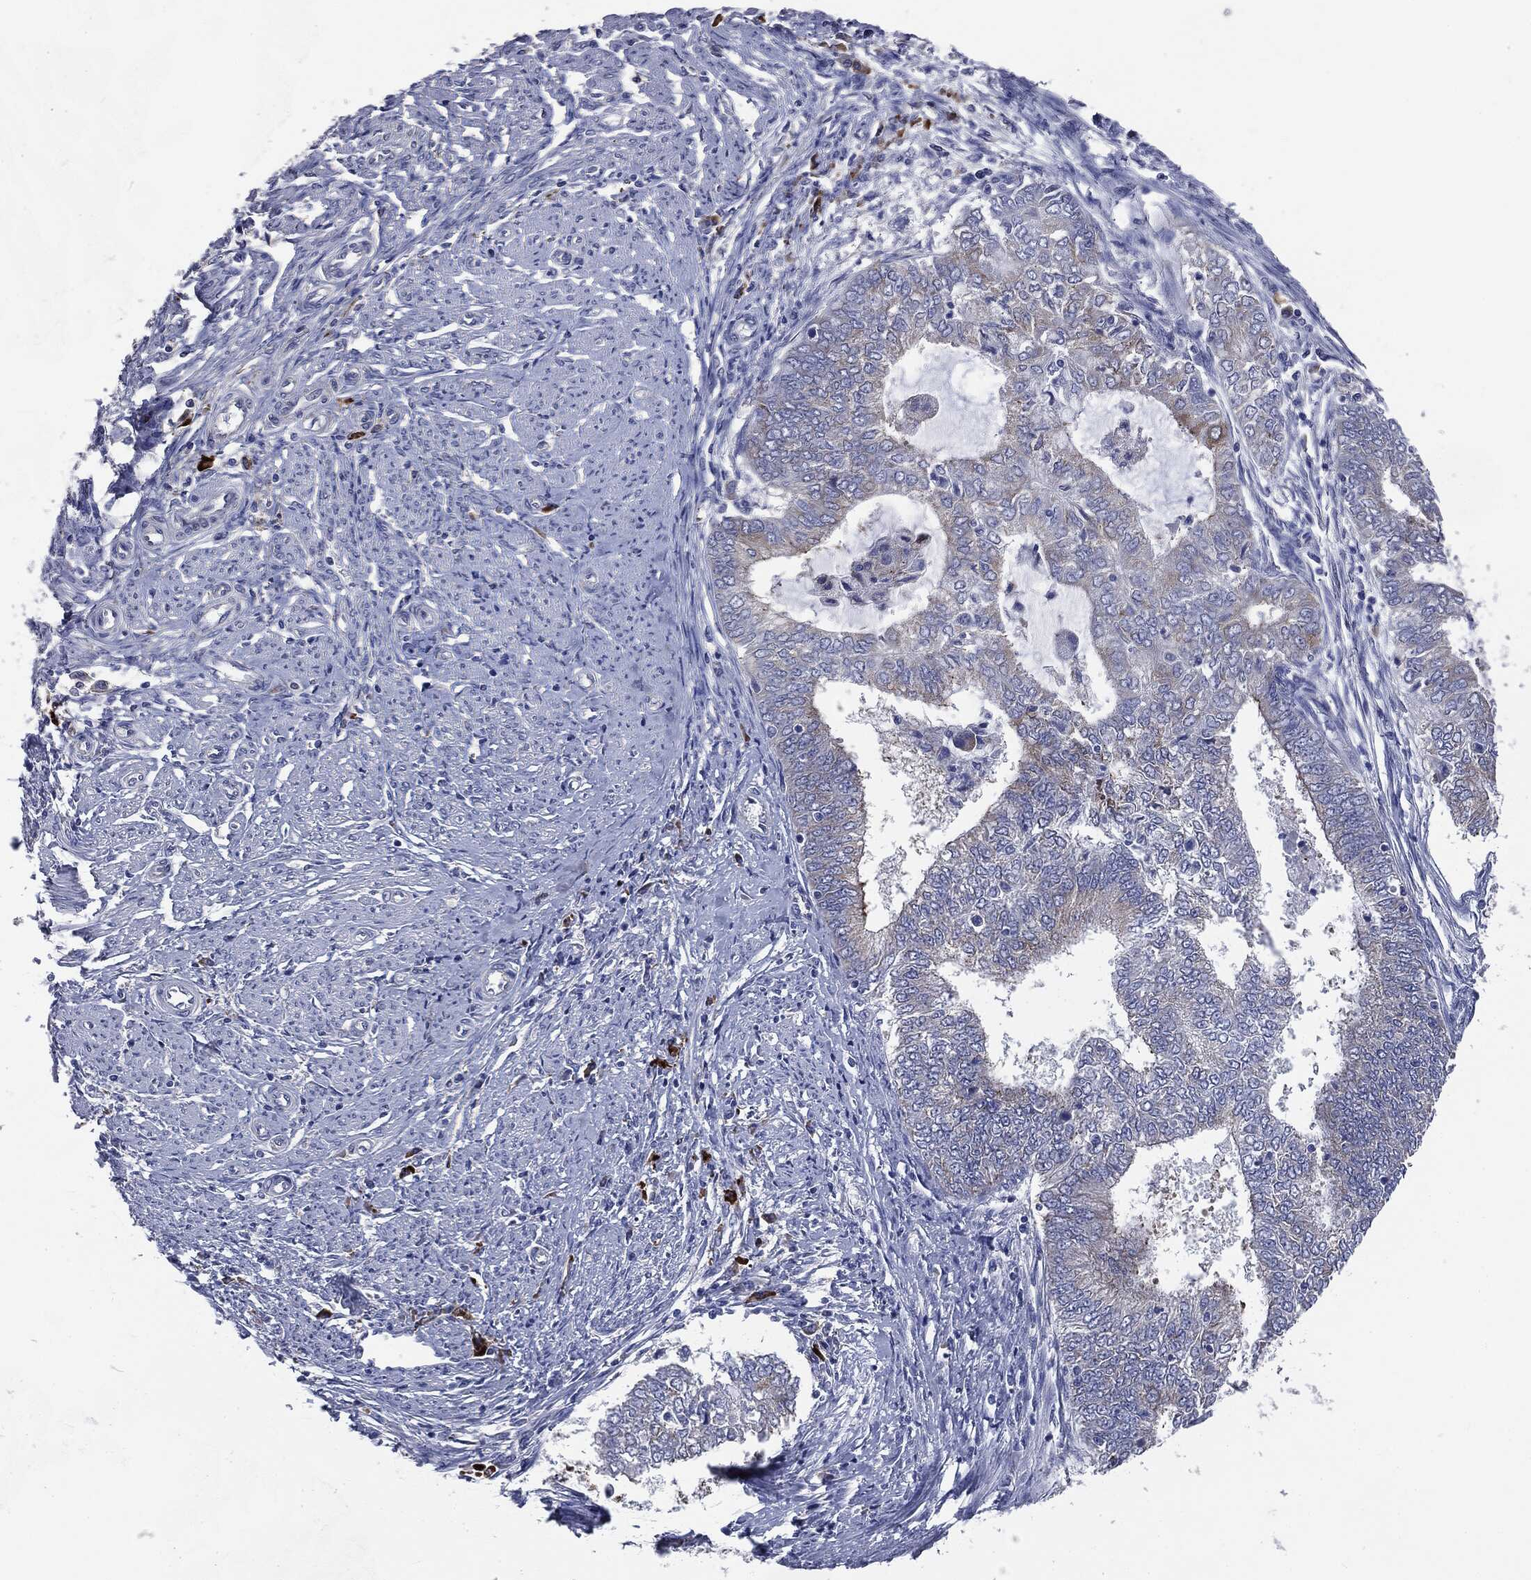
{"staining": {"intensity": "weak", "quantity": "<25%", "location": "cytoplasmic/membranous"}, "tissue": "endometrial cancer", "cell_type": "Tumor cells", "image_type": "cancer", "snomed": [{"axis": "morphology", "description": "Adenocarcinoma, NOS"}, {"axis": "topography", "description": "Endometrium"}], "caption": "IHC of human endometrial adenocarcinoma shows no expression in tumor cells.", "gene": "PTGS2", "patient": {"sex": "female", "age": 62}}